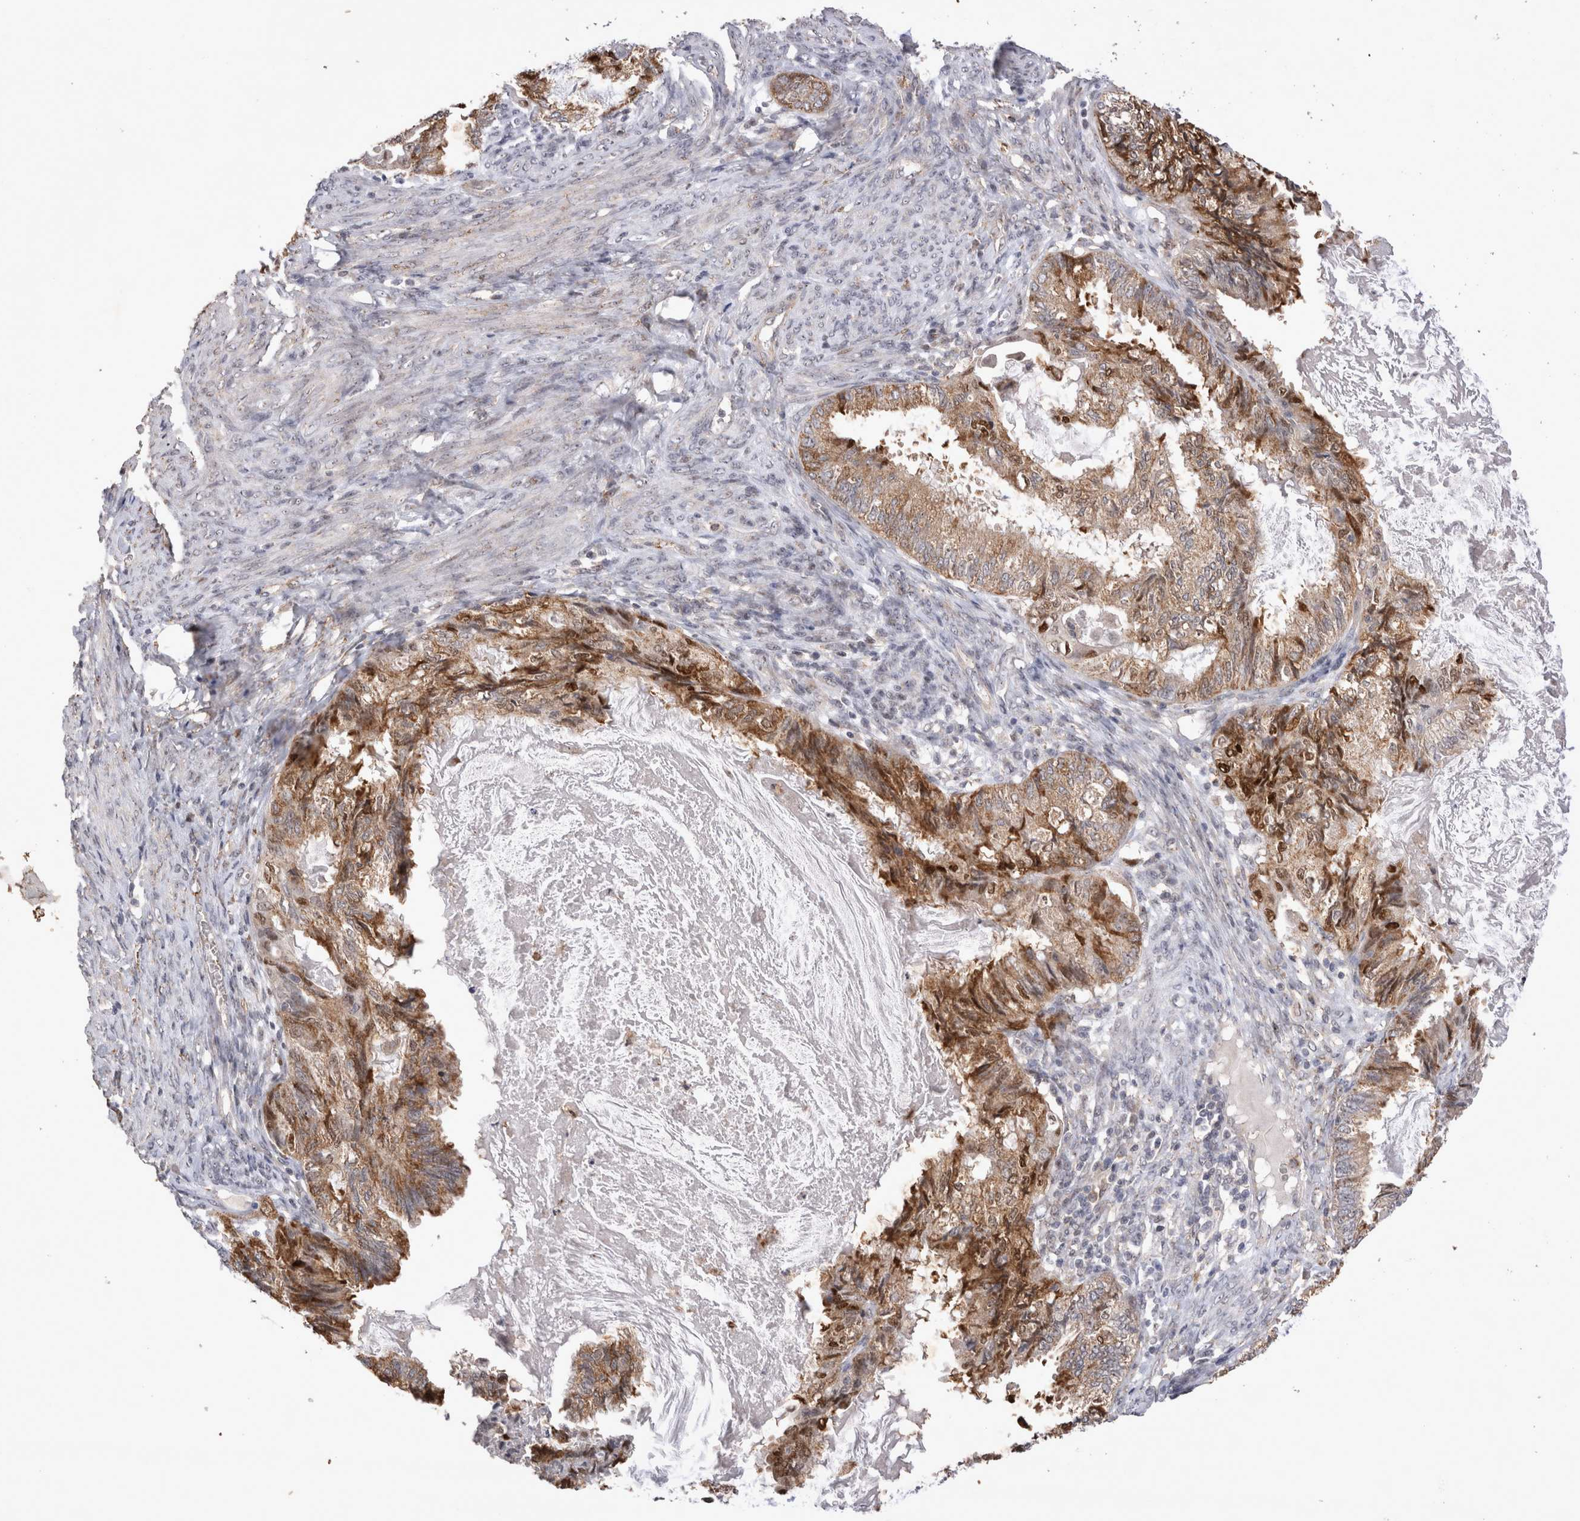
{"staining": {"intensity": "moderate", "quantity": ">75%", "location": "cytoplasmic/membranous,nuclear"}, "tissue": "cervical cancer", "cell_type": "Tumor cells", "image_type": "cancer", "snomed": [{"axis": "morphology", "description": "Normal tissue, NOS"}, {"axis": "morphology", "description": "Adenocarcinoma, NOS"}, {"axis": "topography", "description": "Cervix"}, {"axis": "topography", "description": "Endometrium"}], "caption": "Cervical cancer stained with a protein marker demonstrates moderate staining in tumor cells.", "gene": "STK11", "patient": {"sex": "female", "age": 86}}